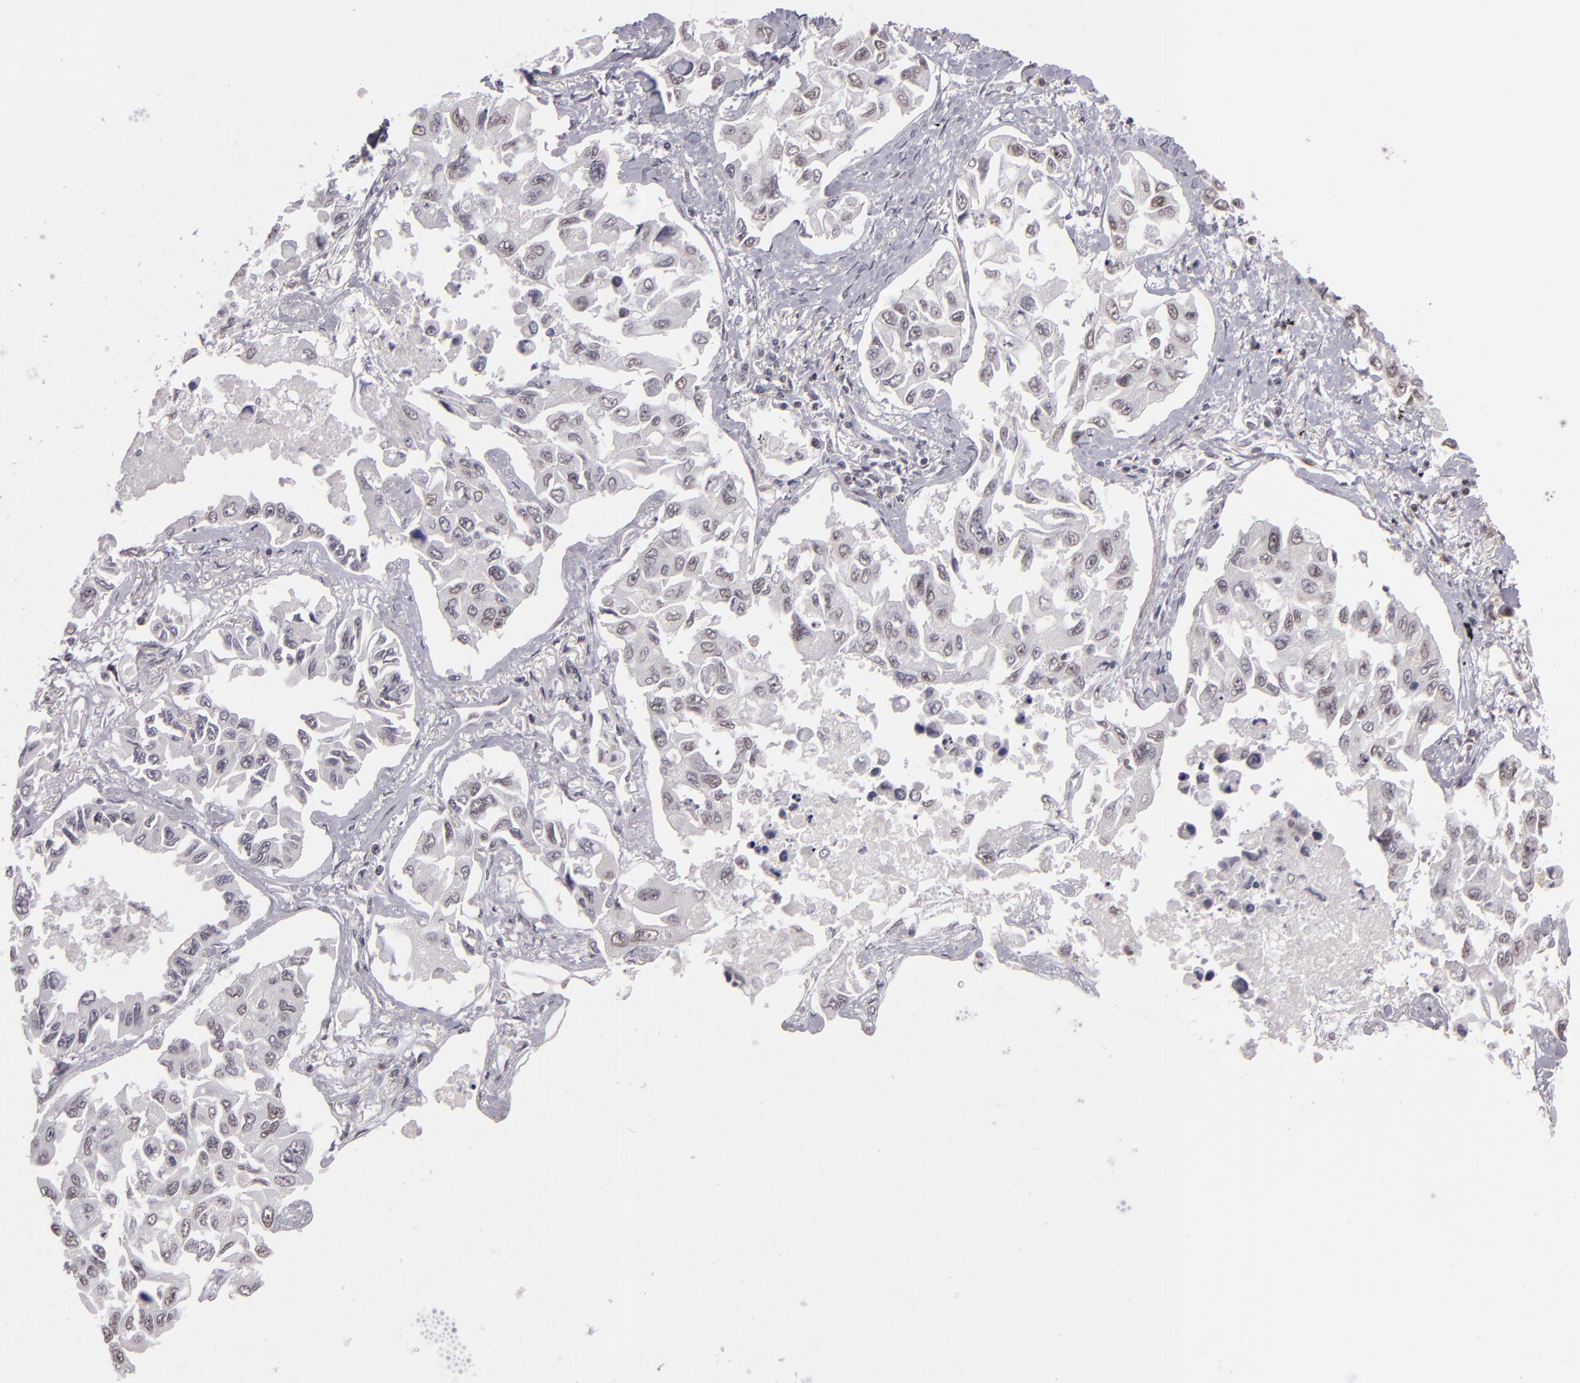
{"staining": {"intensity": "weak", "quantity": "<25%", "location": "nuclear"}, "tissue": "lung cancer", "cell_type": "Tumor cells", "image_type": "cancer", "snomed": [{"axis": "morphology", "description": "Adenocarcinoma, NOS"}, {"axis": "topography", "description": "Lung"}], "caption": "The immunohistochemistry photomicrograph has no significant positivity in tumor cells of lung cancer (adenocarcinoma) tissue.", "gene": "INTS6", "patient": {"sex": "male", "age": 64}}